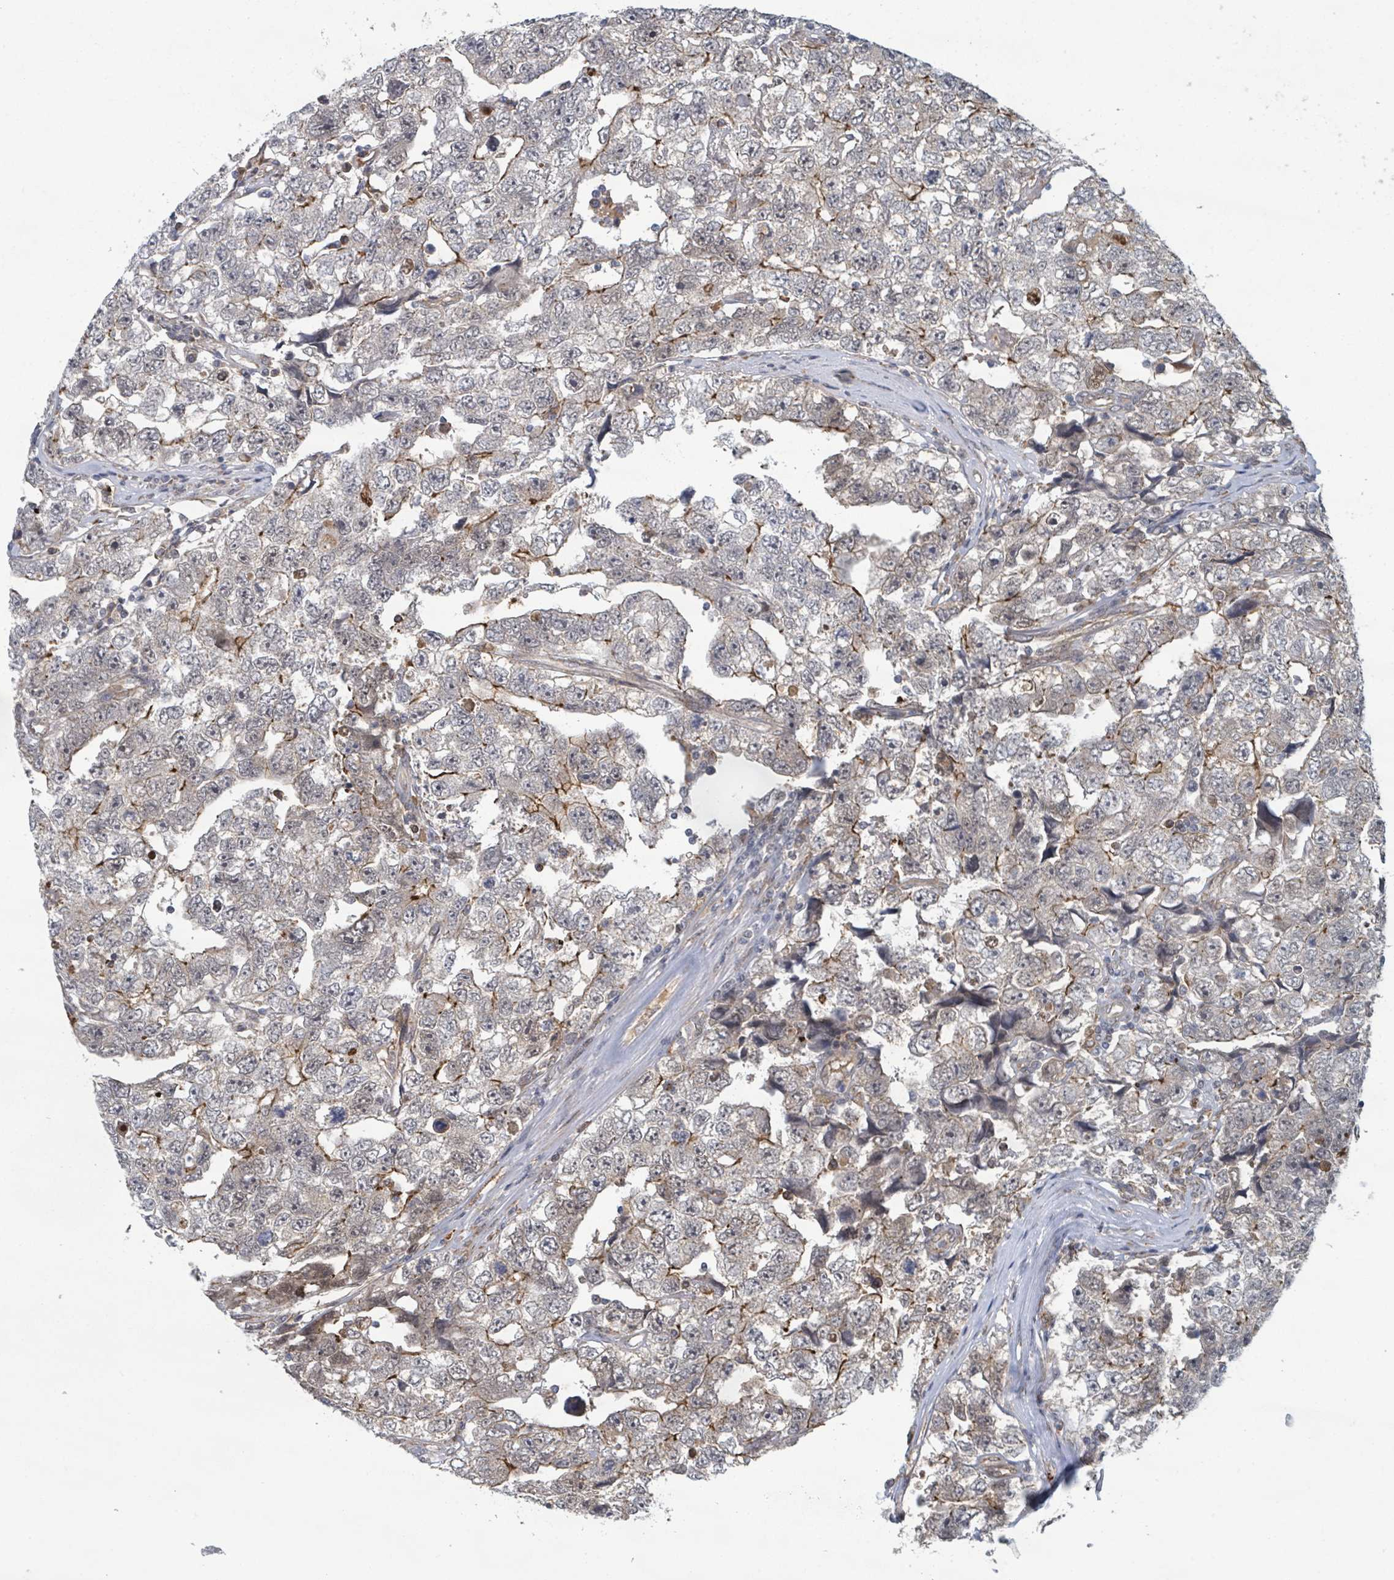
{"staining": {"intensity": "moderate", "quantity": "25%-75%", "location": "cytoplasmic/membranous"}, "tissue": "testis cancer", "cell_type": "Tumor cells", "image_type": "cancer", "snomed": [{"axis": "morphology", "description": "Carcinoma, Embryonal, NOS"}, {"axis": "topography", "description": "Testis"}], "caption": "Immunohistochemical staining of embryonal carcinoma (testis) reveals moderate cytoplasmic/membranous protein expression in approximately 25%-75% of tumor cells.", "gene": "SHROOM2", "patient": {"sex": "male", "age": 22}}